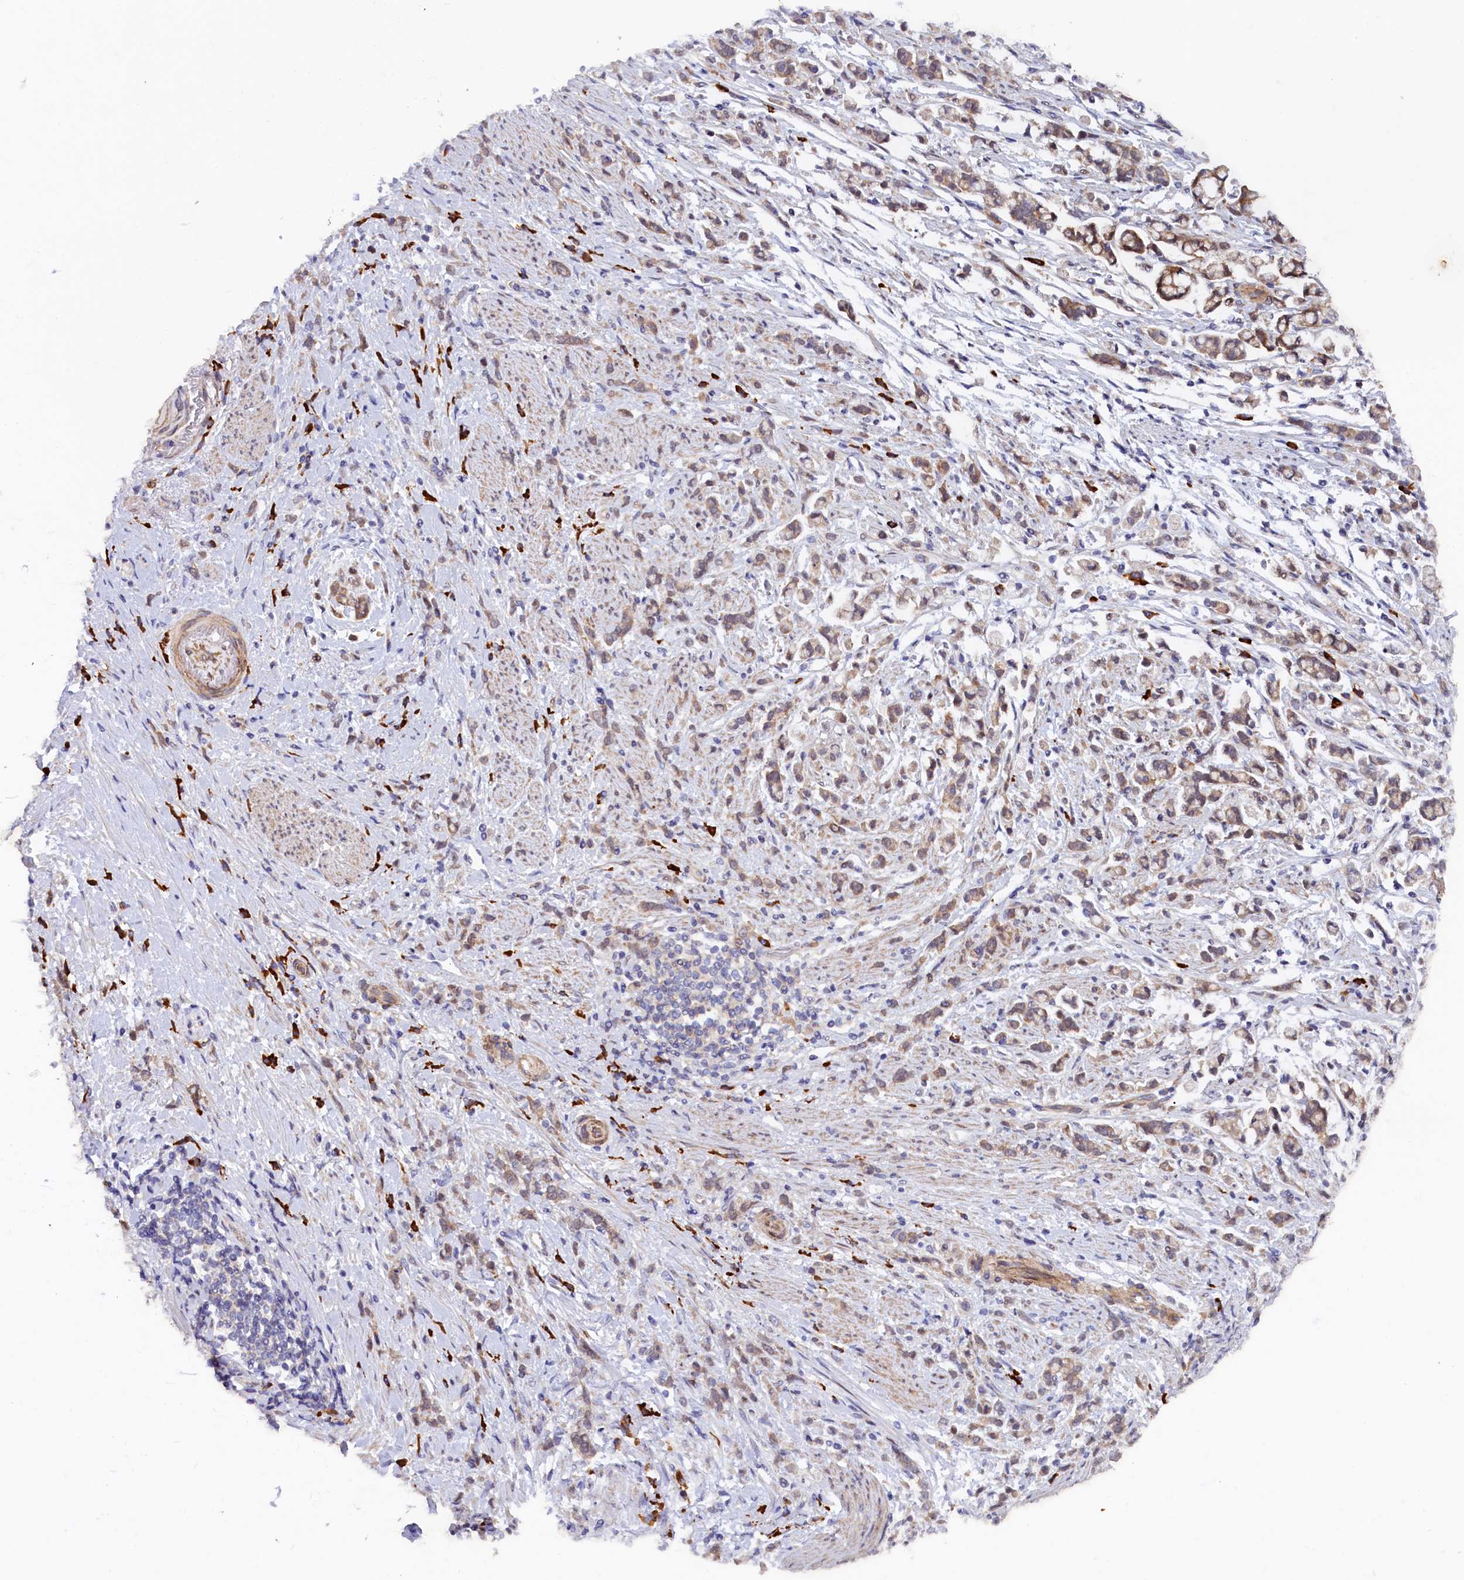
{"staining": {"intensity": "weak", "quantity": ">75%", "location": "cytoplasmic/membranous"}, "tissue": "stomach cancer", "cell_type": "Tumor cells", "image_type": "cancer", "snomed": [{"axis": "morphology", "description": "Adenocarcinoma, NOS"}, {"axis": "topography", "description": "Stomach"}], "caption": "Brown immunohistochemical staining in stomach adenocarcinoma displays weak cytoplasmic/membranous staining in about >75% of tumor cells. The staining was performed using DAB (3,3'-diaminobenzidine) to visualize the protein expression in brown, while the nuclei were stained in blue with hematoxylin (Magnification: 20x).", "gene": "JPT2", "patient": {"sex": "female", "age": 60}}